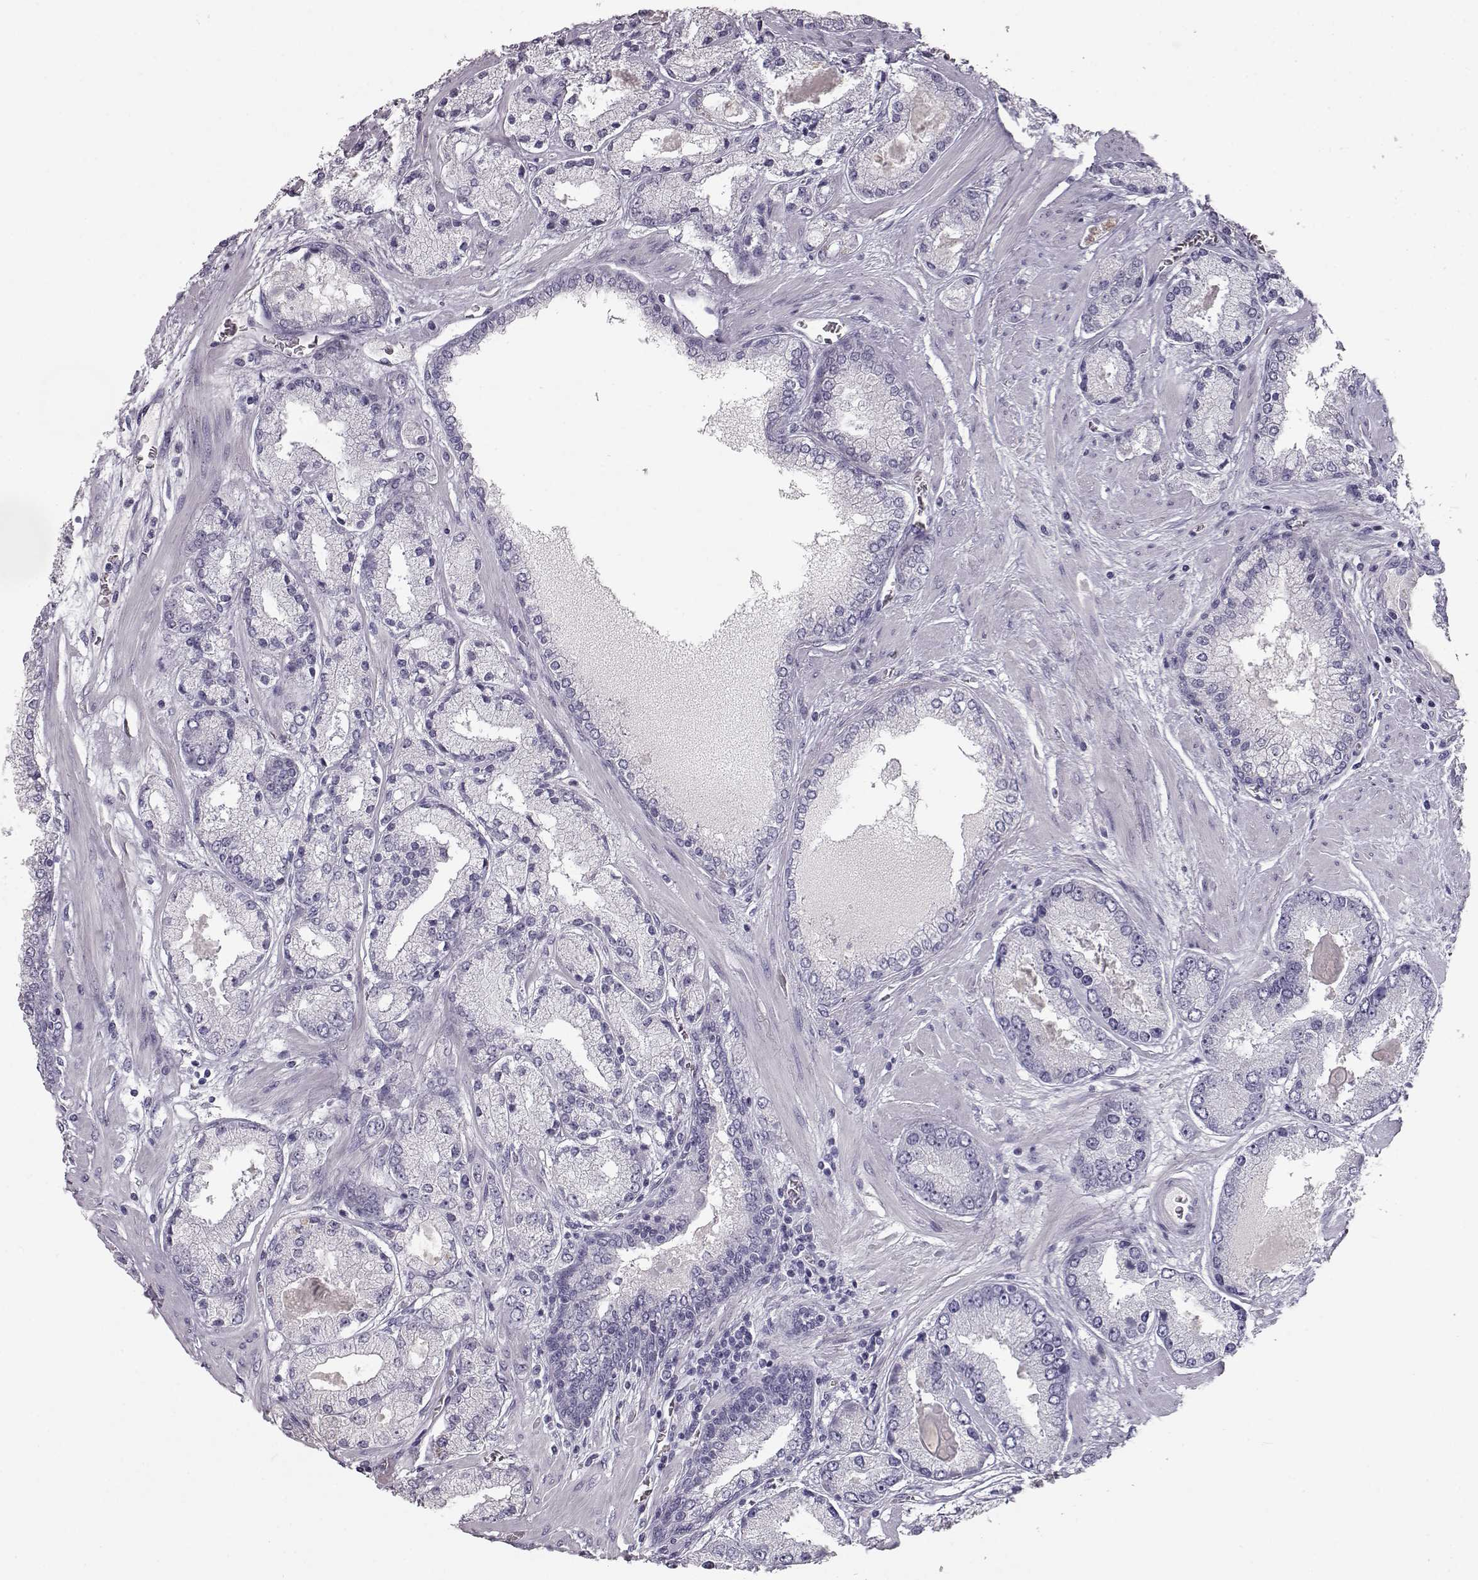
{"staining": {"intensity": "negative", "quantity": "none", "location": "none"}, "tissue": "prostate cancer", "cell_type": "Tumor cells", "image_type": "cancer", "snomed": [{"axis": "morphology", "description": "Adenocarcinoma, High grade"}, {"axis": "topography", "description": "Prostate"}], "caption": "Prostate high-grade adenocarcinoma was stained to show a protein in brown. There is no significant positivity in tumor cells.", "gene": "CCL19", "patient": {"sex": "male", "age": 67}}